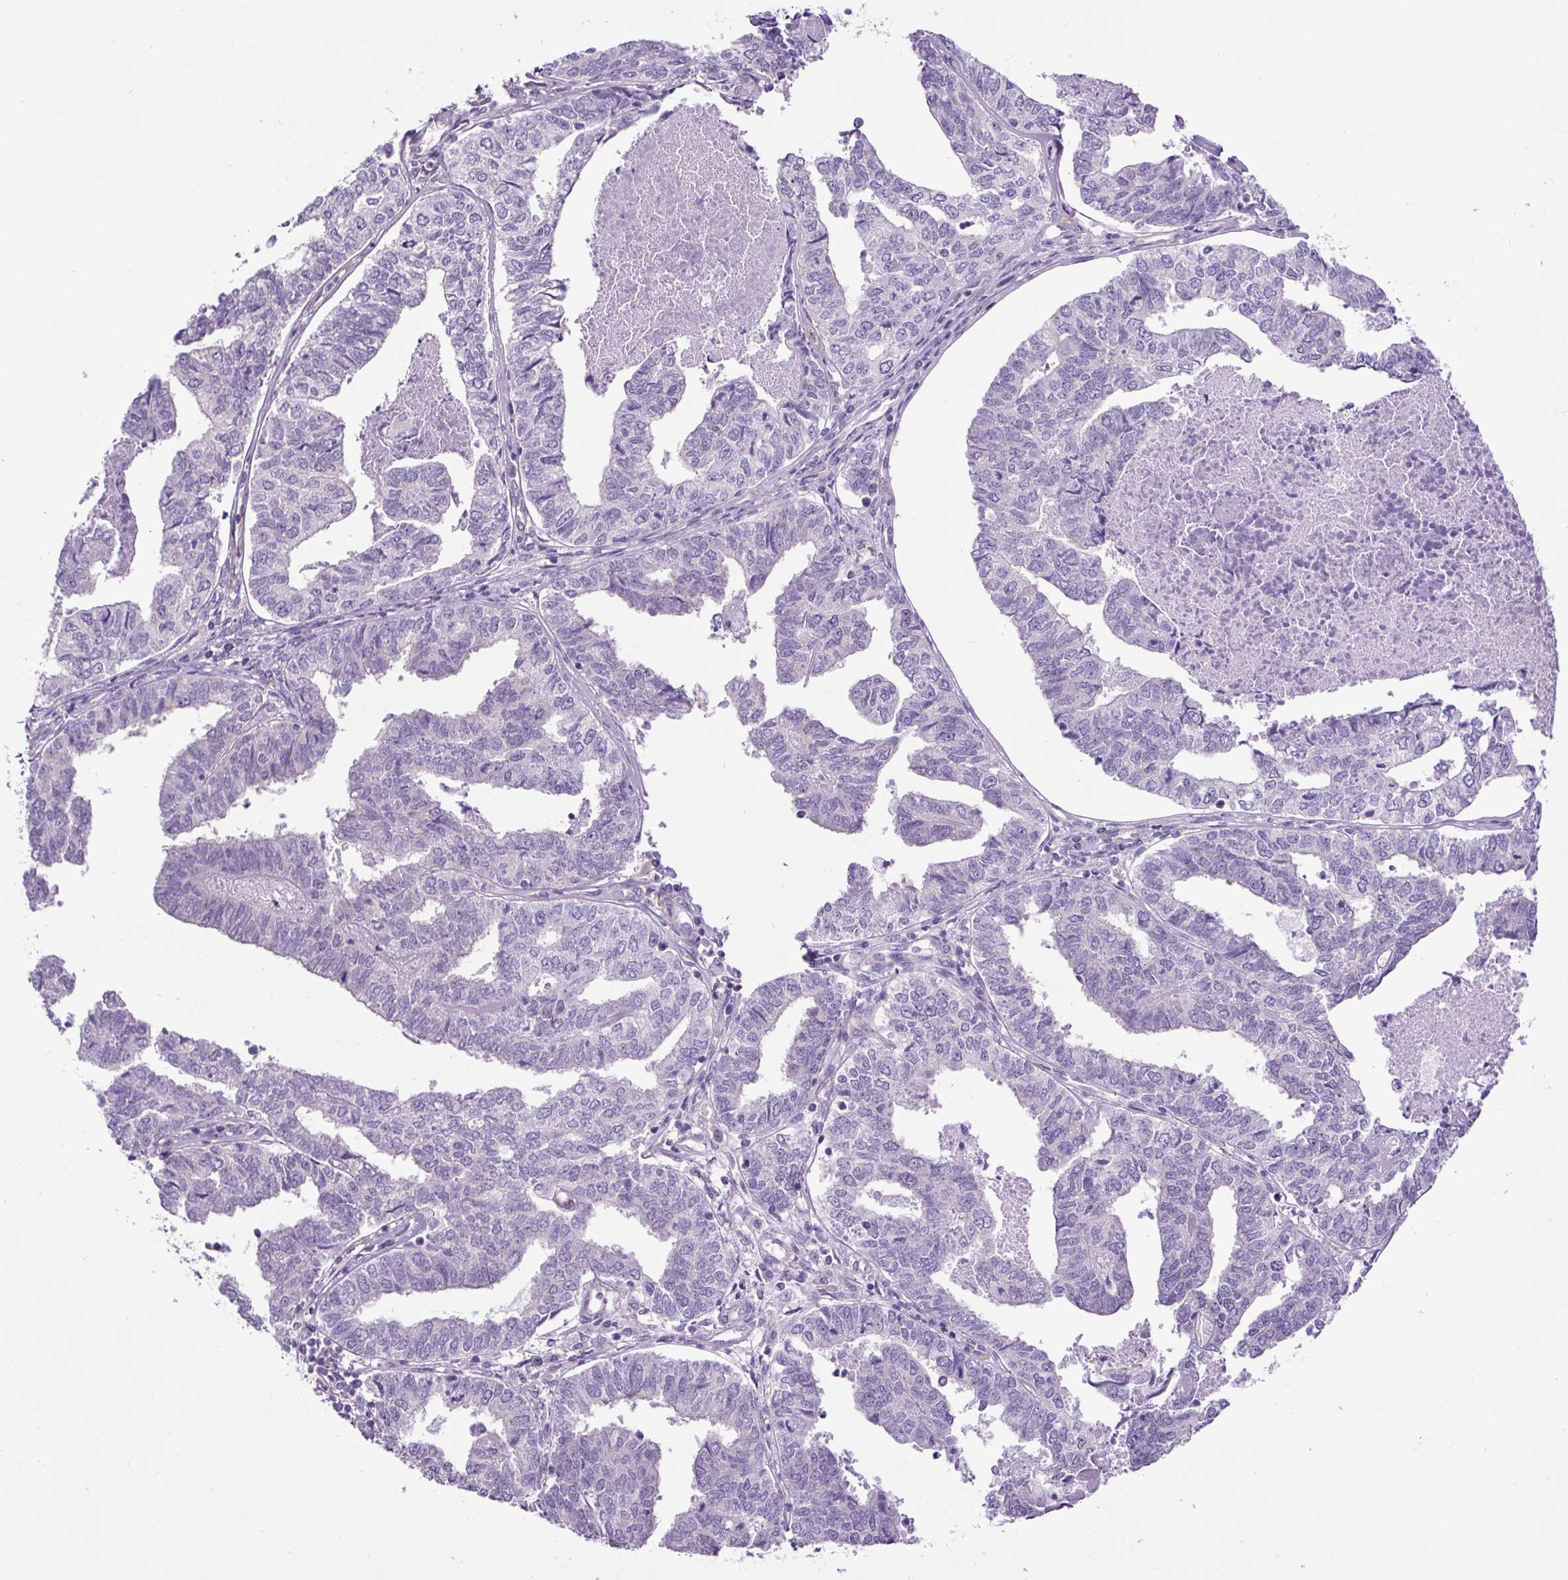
{"staining": {"intensity": "negative", "quantity": "none", "location": "none"}, "tissue": "endometrial cancer", "cell_type": "Tumor cells", "image_type": "cancer", "snomed": [{"axis": "morphology", "description": "Adenocarcinoma, NOS"}, {"axis": "topography", "description": "Endometrium"}], "caption": "A high-resolution micrograph shows immunohistochemistry staining of endometrial cancer (adenocarcinoma), which displays no significant staining in tumor cells. Nuclei are stained in blue.", "gene": "MAP1S", "patient": {"sex": "female", "age": 73}}